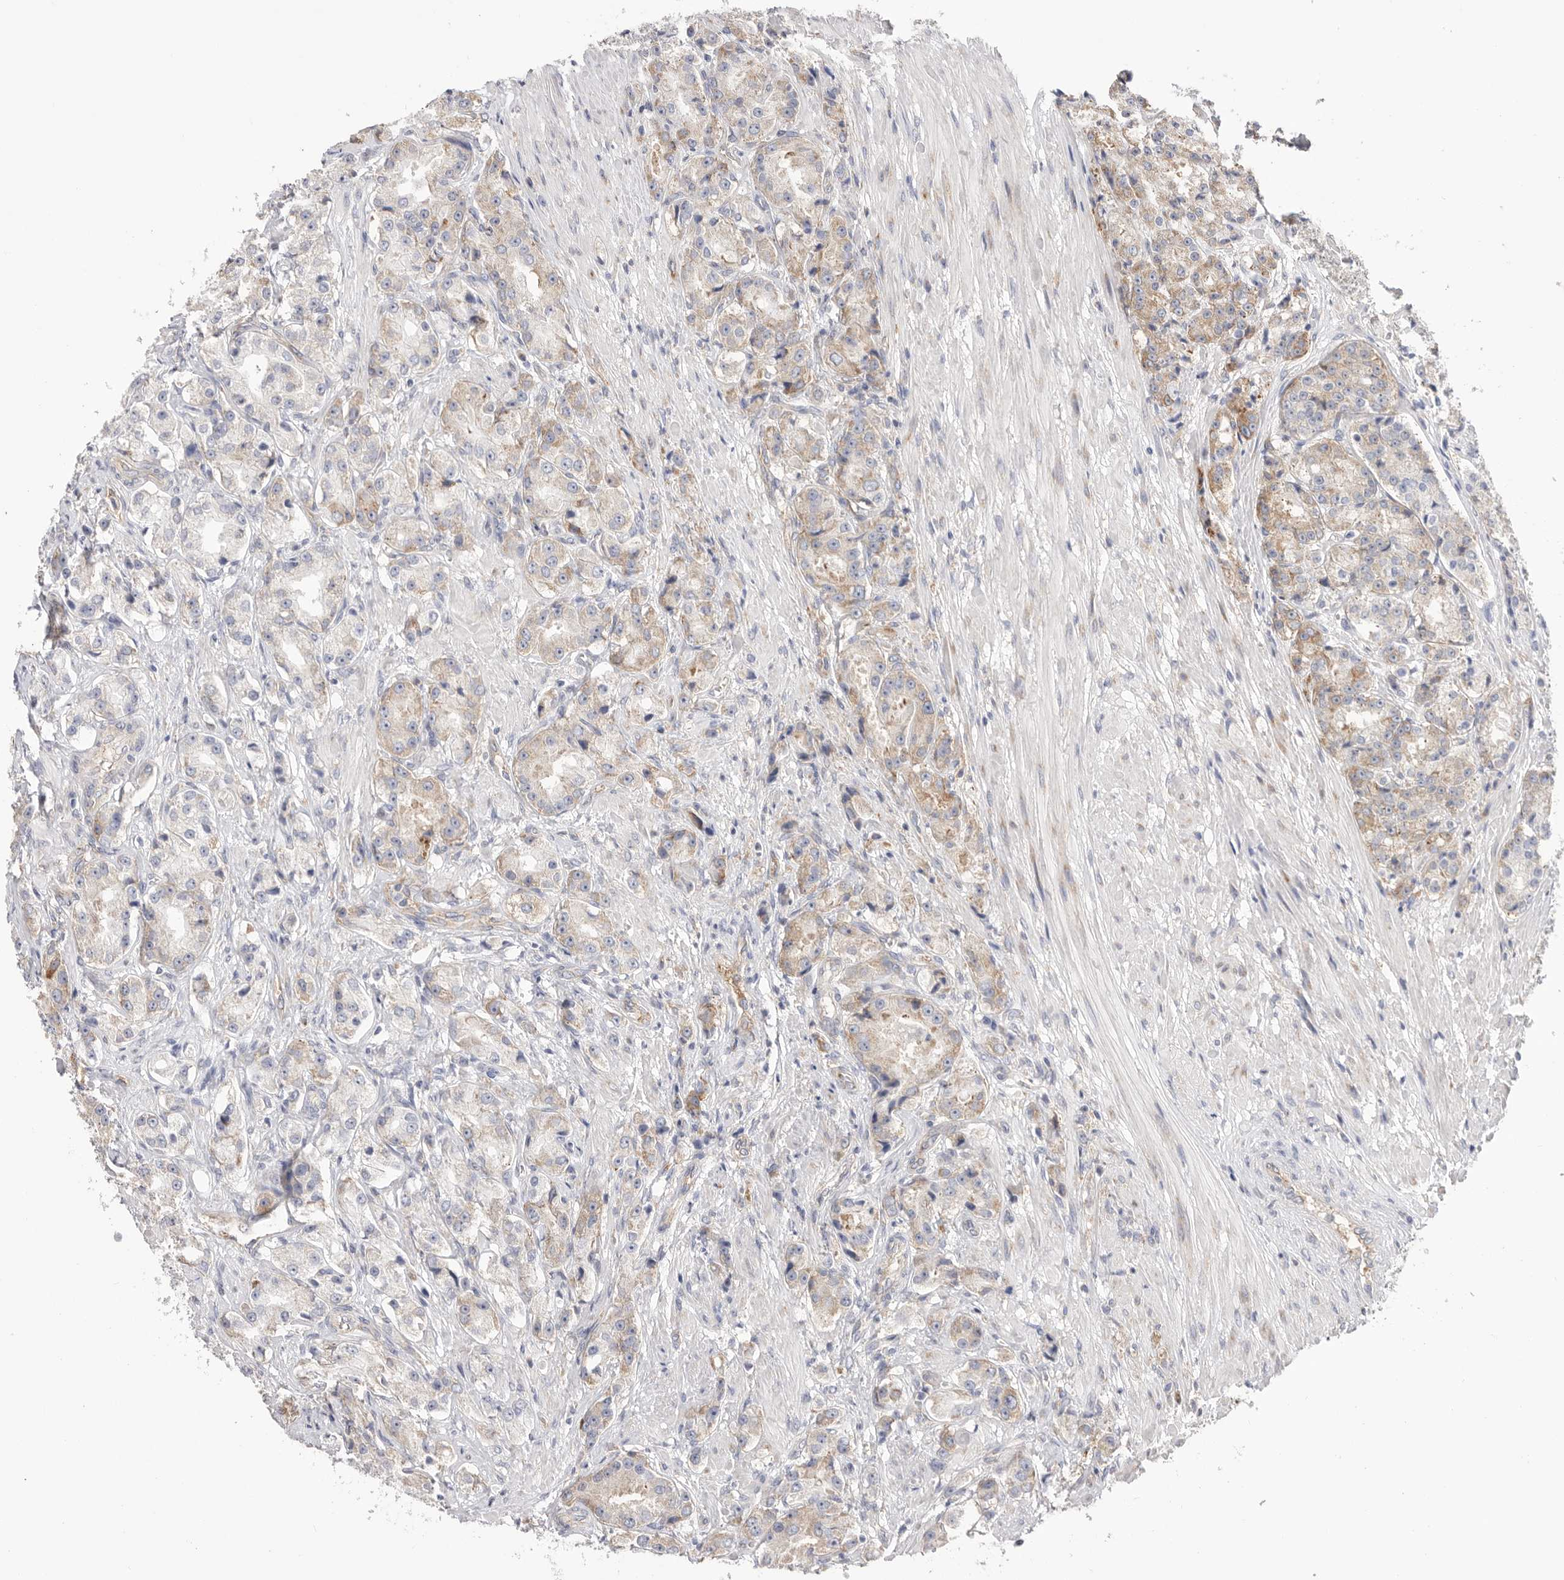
{"staining": {"intensity": "weak", "quantity": "<25%", "location": "cytoplasmic/membranous"}, "tissue": "prostate cancer", "cell_type": "Tumor cells", "image_type": "cancer", "snomed": [{"axis": "morphology", "description": "Adenocarcinoma, High grade"}, {"axis": "topography", "description": "Prostate"}], "caption": "High power microscopy photomicrograph of an immunohistochemistry (IHC) image of high-grade adenocarcinoma (prostate), revealing no significant positivity in tumor cells.", "gene": "SERBP1", "patient": {"sex": "male", "age": 60}}